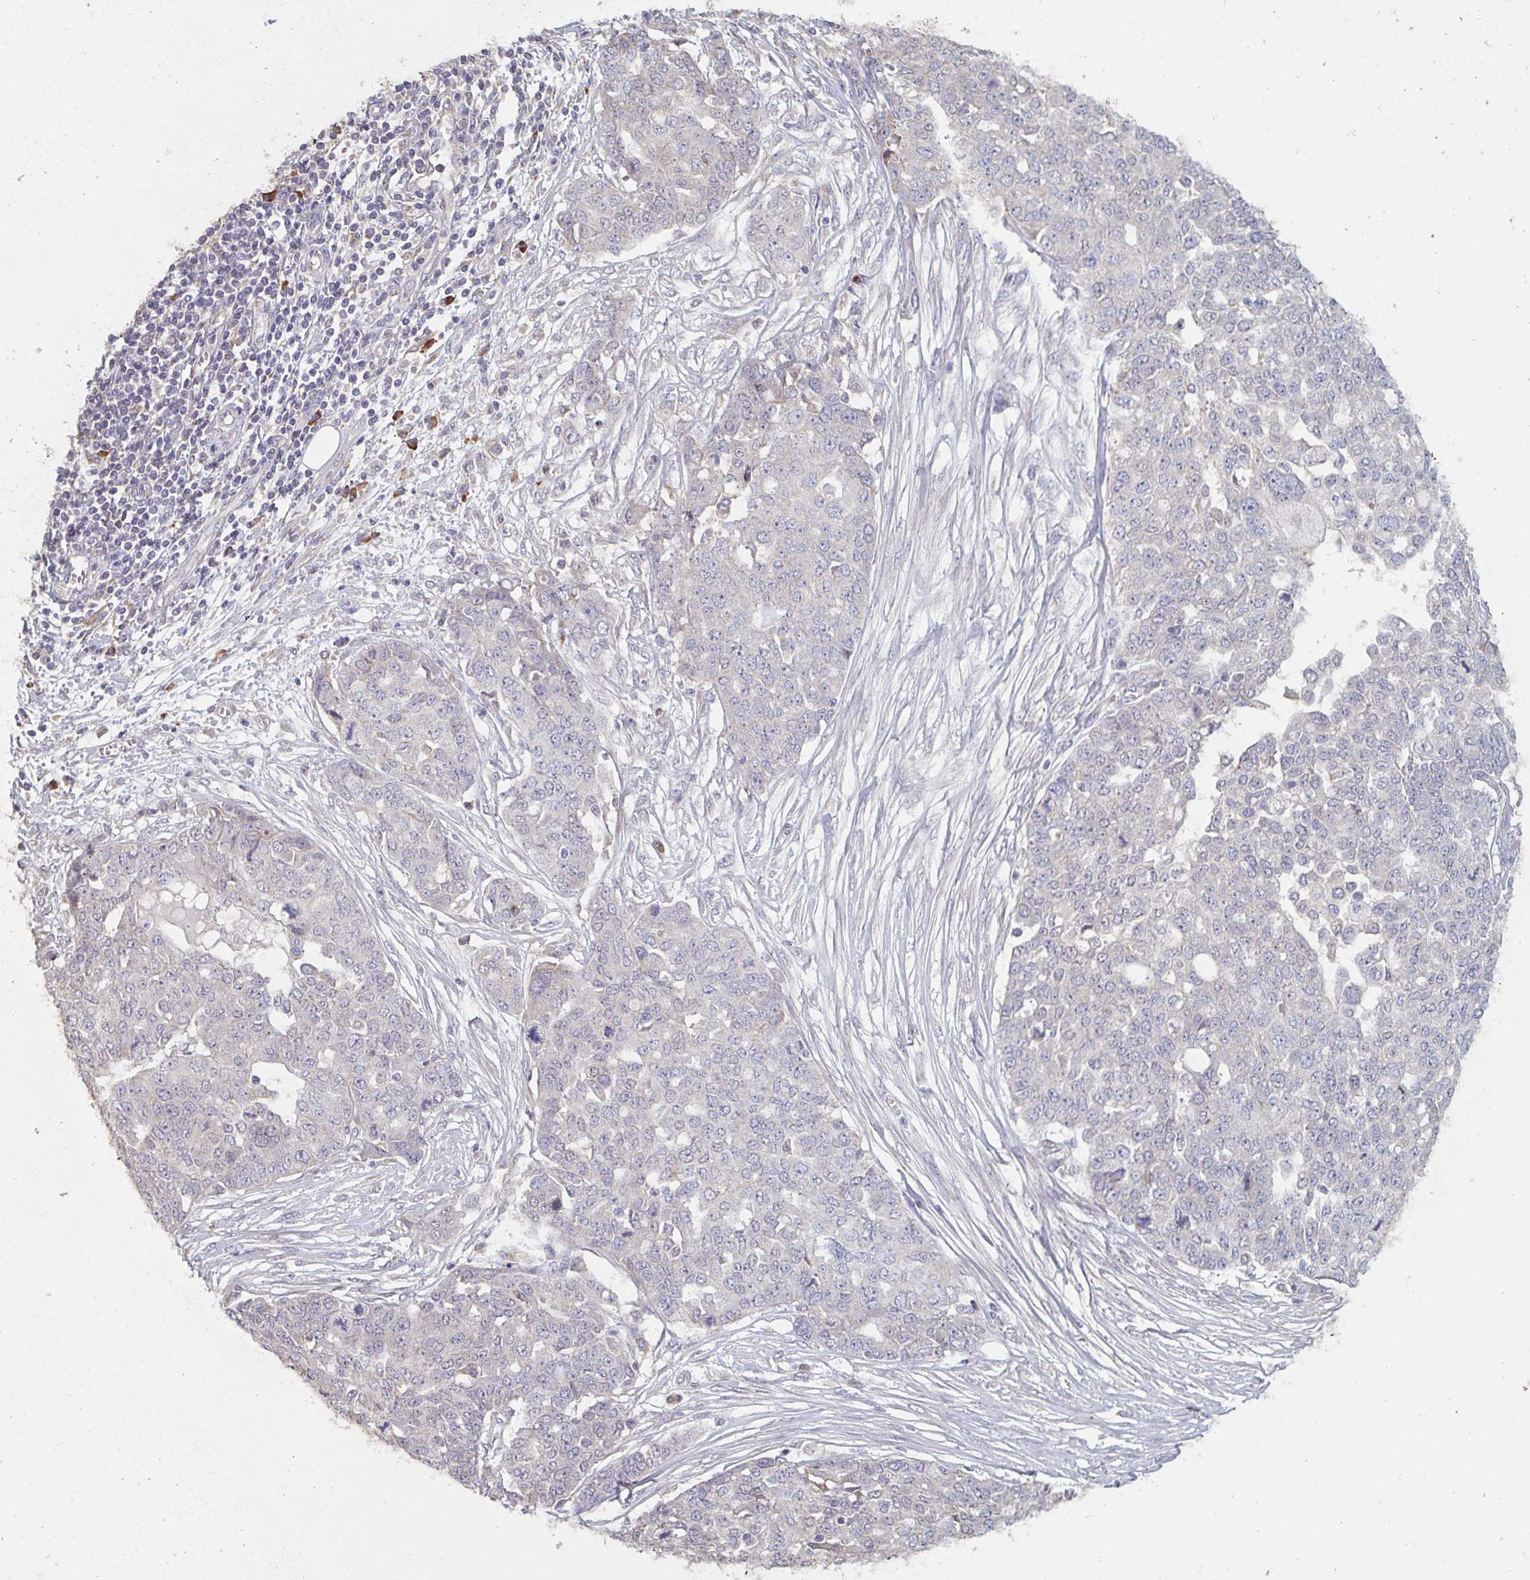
{"staining": {"intensity": "negative", "quantity": "none", "location": "none"}, "tissue": "ovarian cancer", "cell_type": "Tumor cells", "image_type": "cancer", "snomed": [{"axis": "morphology", "description": "Cystadenocarcinoma, serous, NOS"}, {"axis": "topography", "description": "Soft tissue"}, {"axis": "topography", "description": "Ovary"}], "caption": "Tumor cells are negative for brown protein staining in serous cystadenocarcinoma (ovarian). (DAB immunohistochemistry visualized using brightfield microscopy, high magnification).", "gene": "CD1E", "patient": {"sex": "female", "age": 57}}